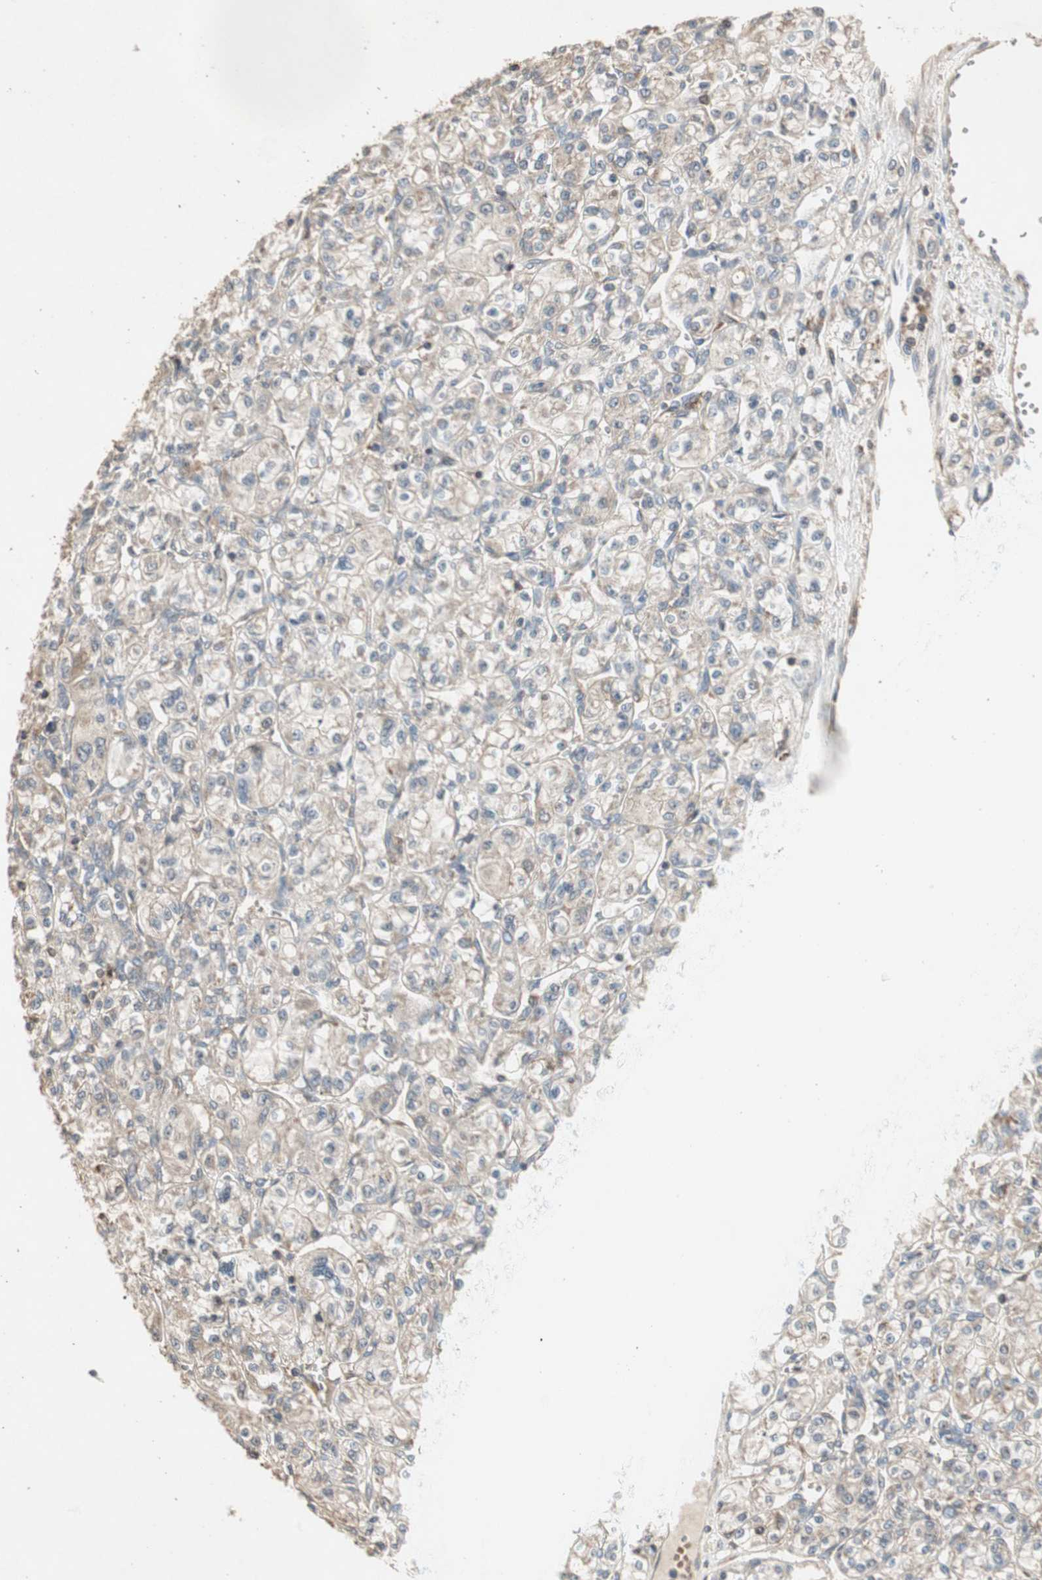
{"staining": {"intensity": "weak", "quantity": ">75%", "location": "cytoplasmic/membranous"}, "tissue": "renal cancer", "cell_type": "Tumor cells", "image_type": "cancer", "snomed": [{"axis": "morphology", "description": "Adenocarcinoma, NOS"}, {"axis": "topography", "description": "Kidney"}], "caption": "Weak cytoplasmic/membranous protein staining is appreciated in about >75% of tumor cells in renal cancer. (DAB (3,3'-diaminobenzidine) = brown stain, brightfield microscopy at high magnification).", "gene": "UBAC1", "patient": {"sex": "male", "age": 77}}